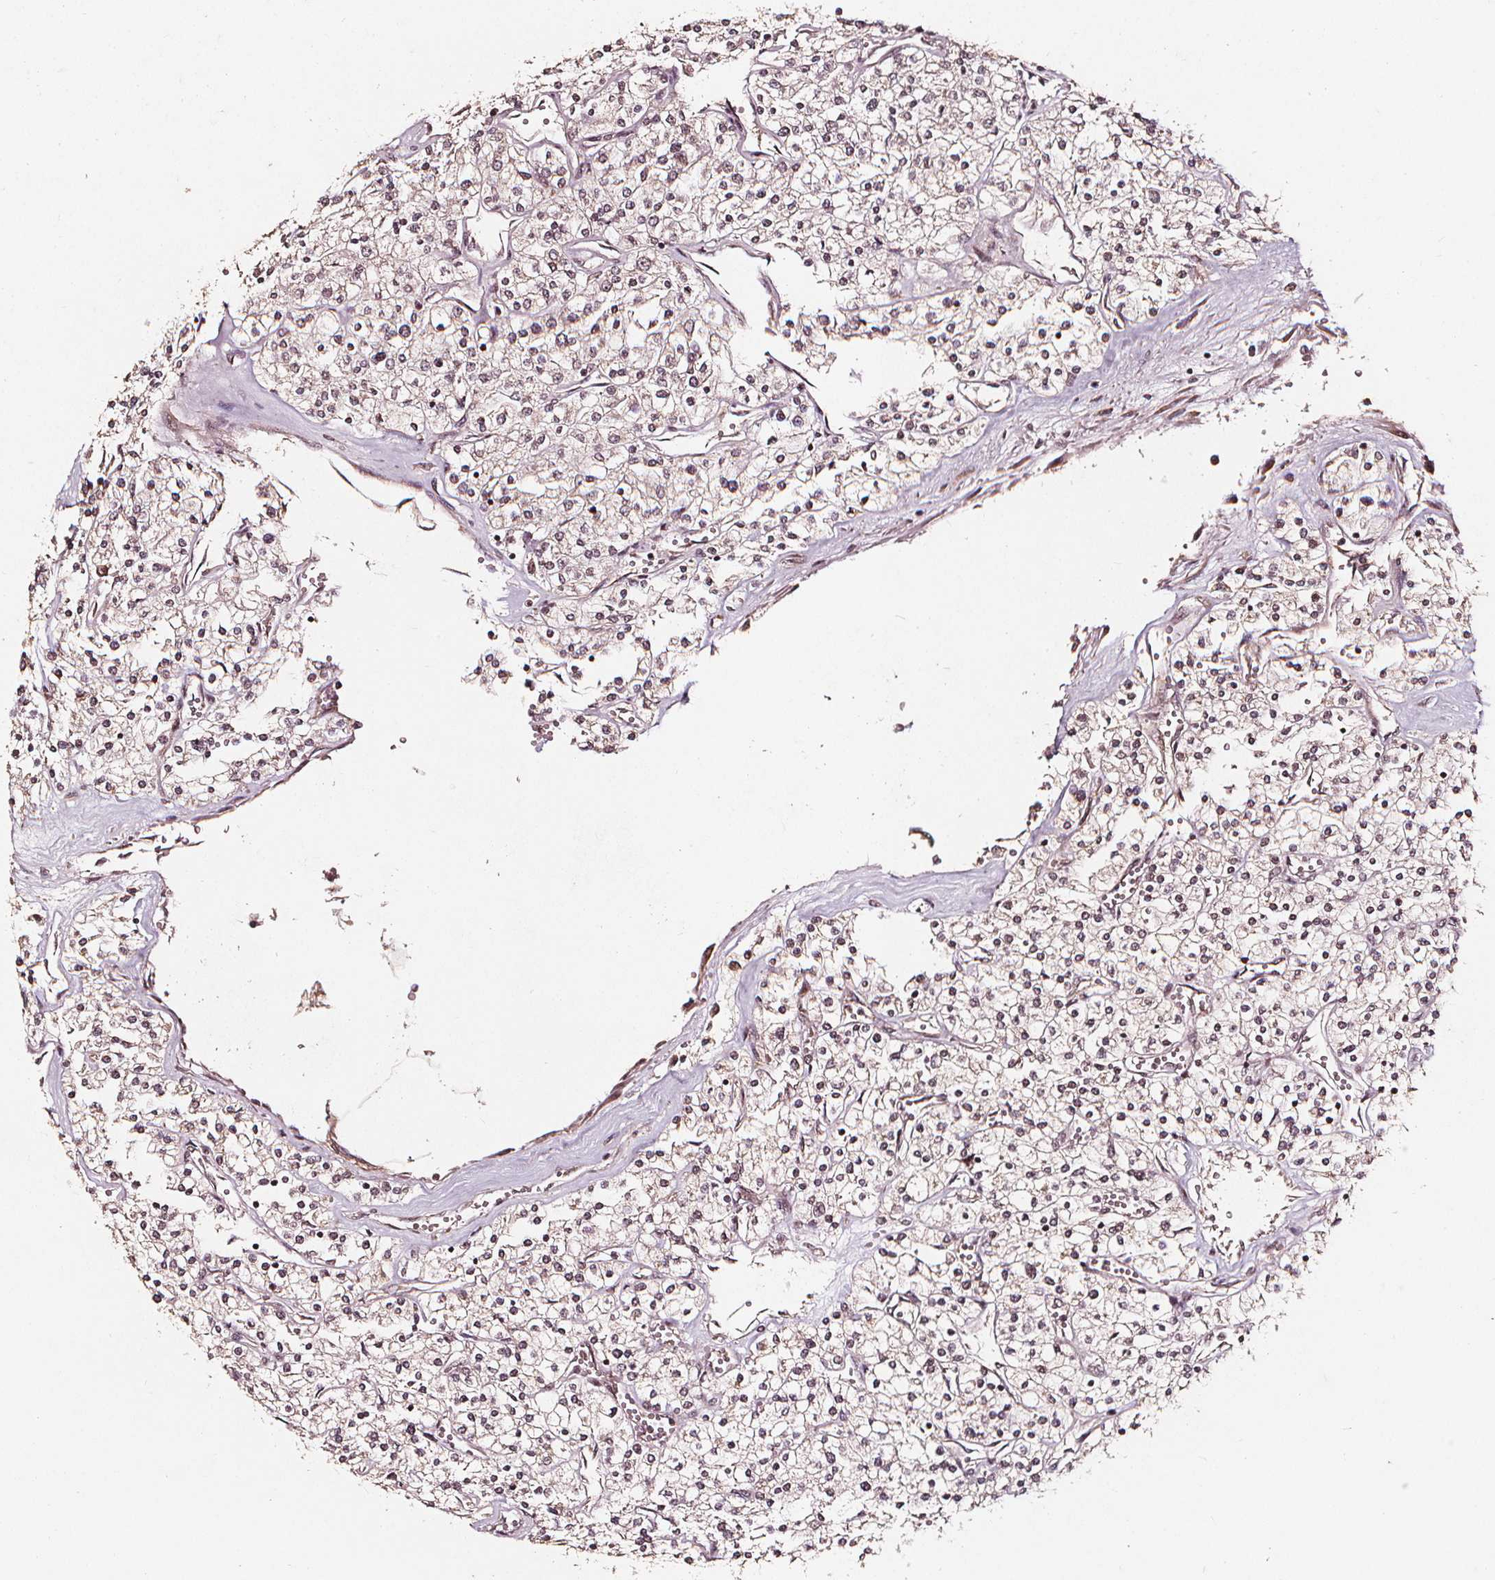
{"staining": {"intensity": "weak", "quantity": ">75%", "location": "cytoplasmic/membranous,nuclear"}, "tissue": "renal cancer", "cell_type": "Tumor cells", "image_type": "cancer", "snomed": [{"axis": "morphology", "description": "Adenocarcinoma, NOS"}, {"axis": "topography", "description": "Kidney"}], "caption": "The photomicrograph displays staining of renal cancer (adenocarcinoma), revealing weak cytoplasmic/membranous and nuclear protein expression (brown color) within tumor cells. Immunohistochemistry stains the protein of interest in brown and the nuclei are stained blue.", "gene": "SMN1", "patient": {"sex": "male", "age": 80}}